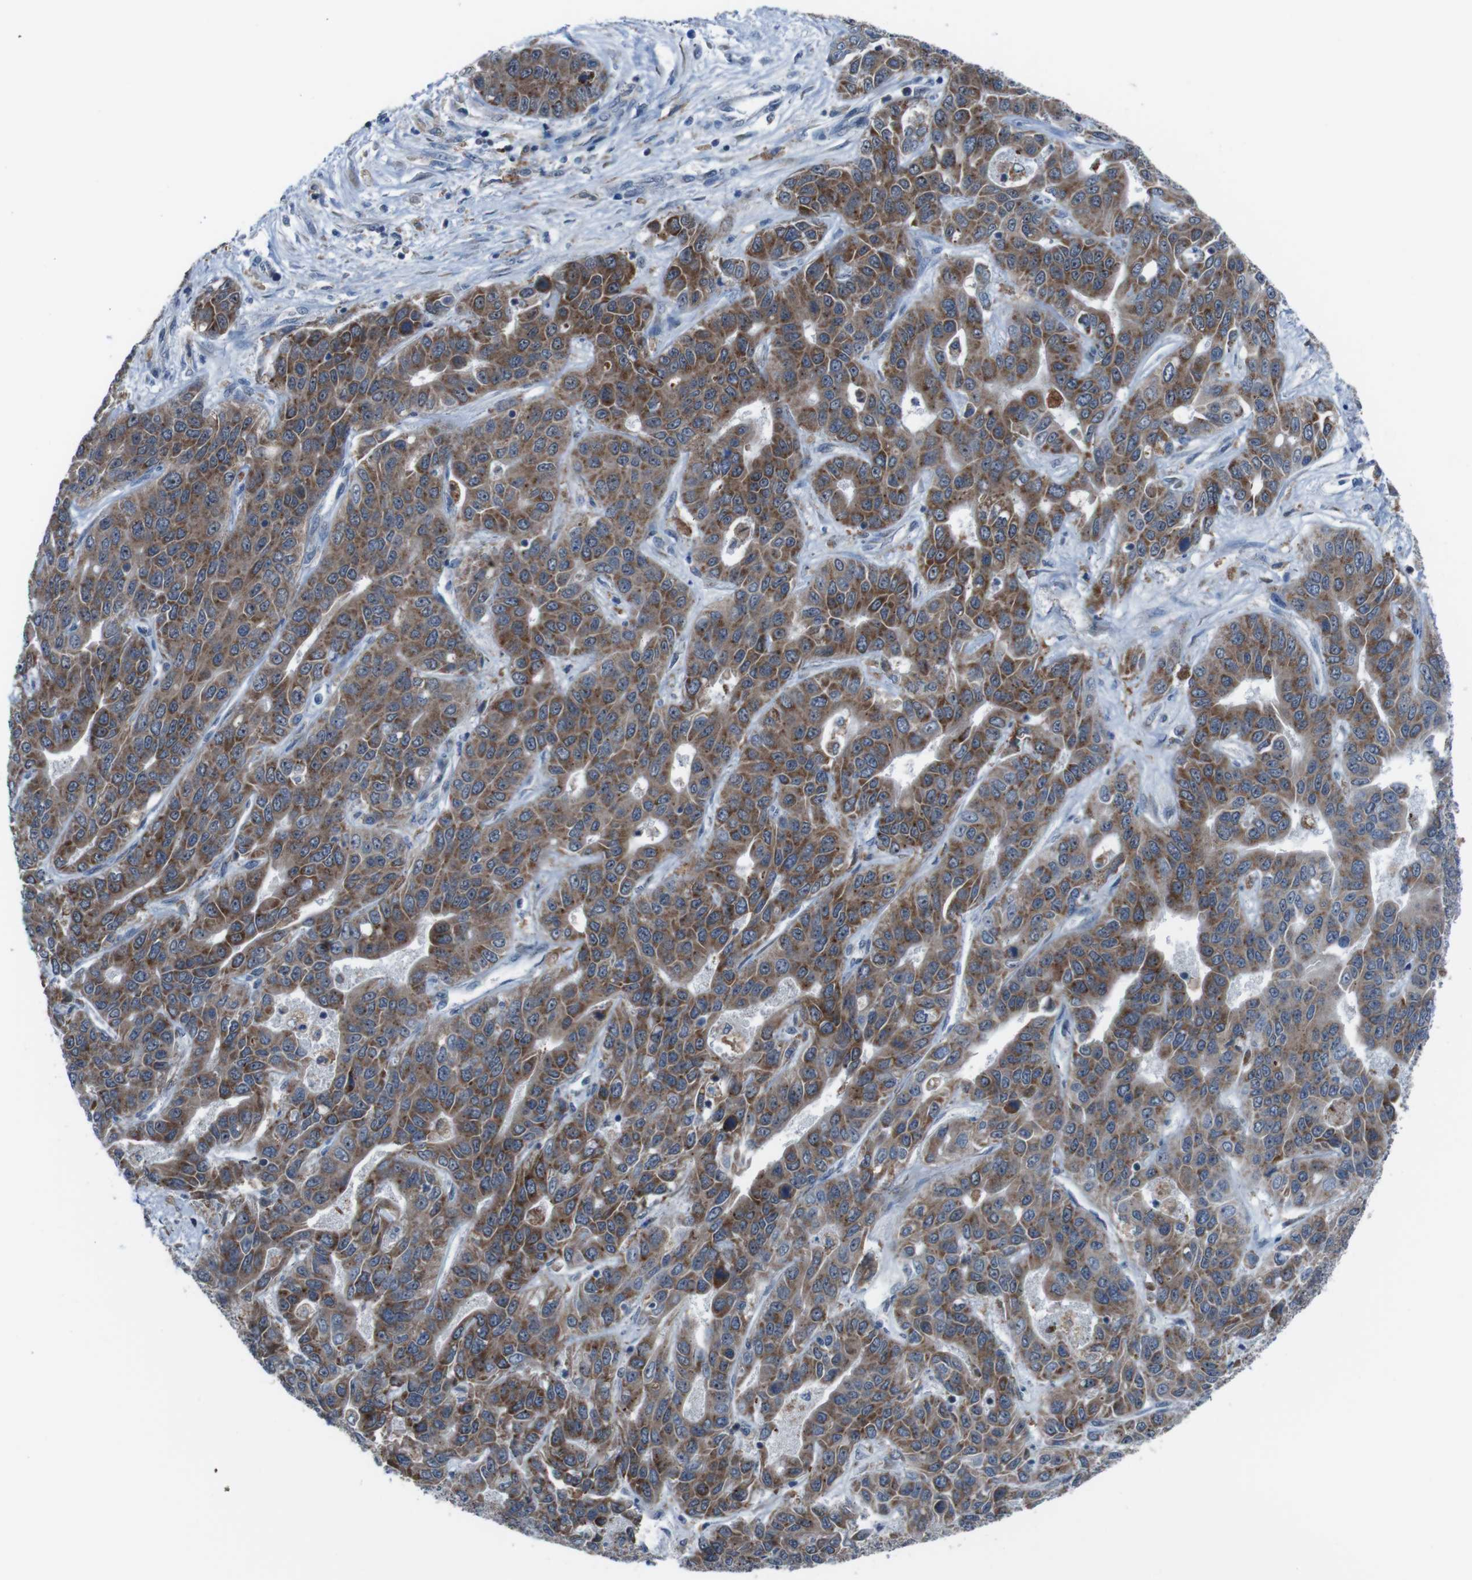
{"staining": {"intensity": "moderate", "quantity": ">75%", "location": "cytoplasmic/membranous"}, "tissue": "liver cancer", "cell_type": "Tumor cells", "image_type": "cancer", "snomed": [{"axis": "morphology", "description": "Cholangiocarcinoma"}, {"axis": "topography", "description": "Liver"}], "caption": "Human liver cholangiocarcinoma stained with a brown dye displays moderate cytoplasmic/membranous positive expression in about >75% of tumor cells.", "gene": "CDH22", "patient": {"sex": "female", "age": 52}}